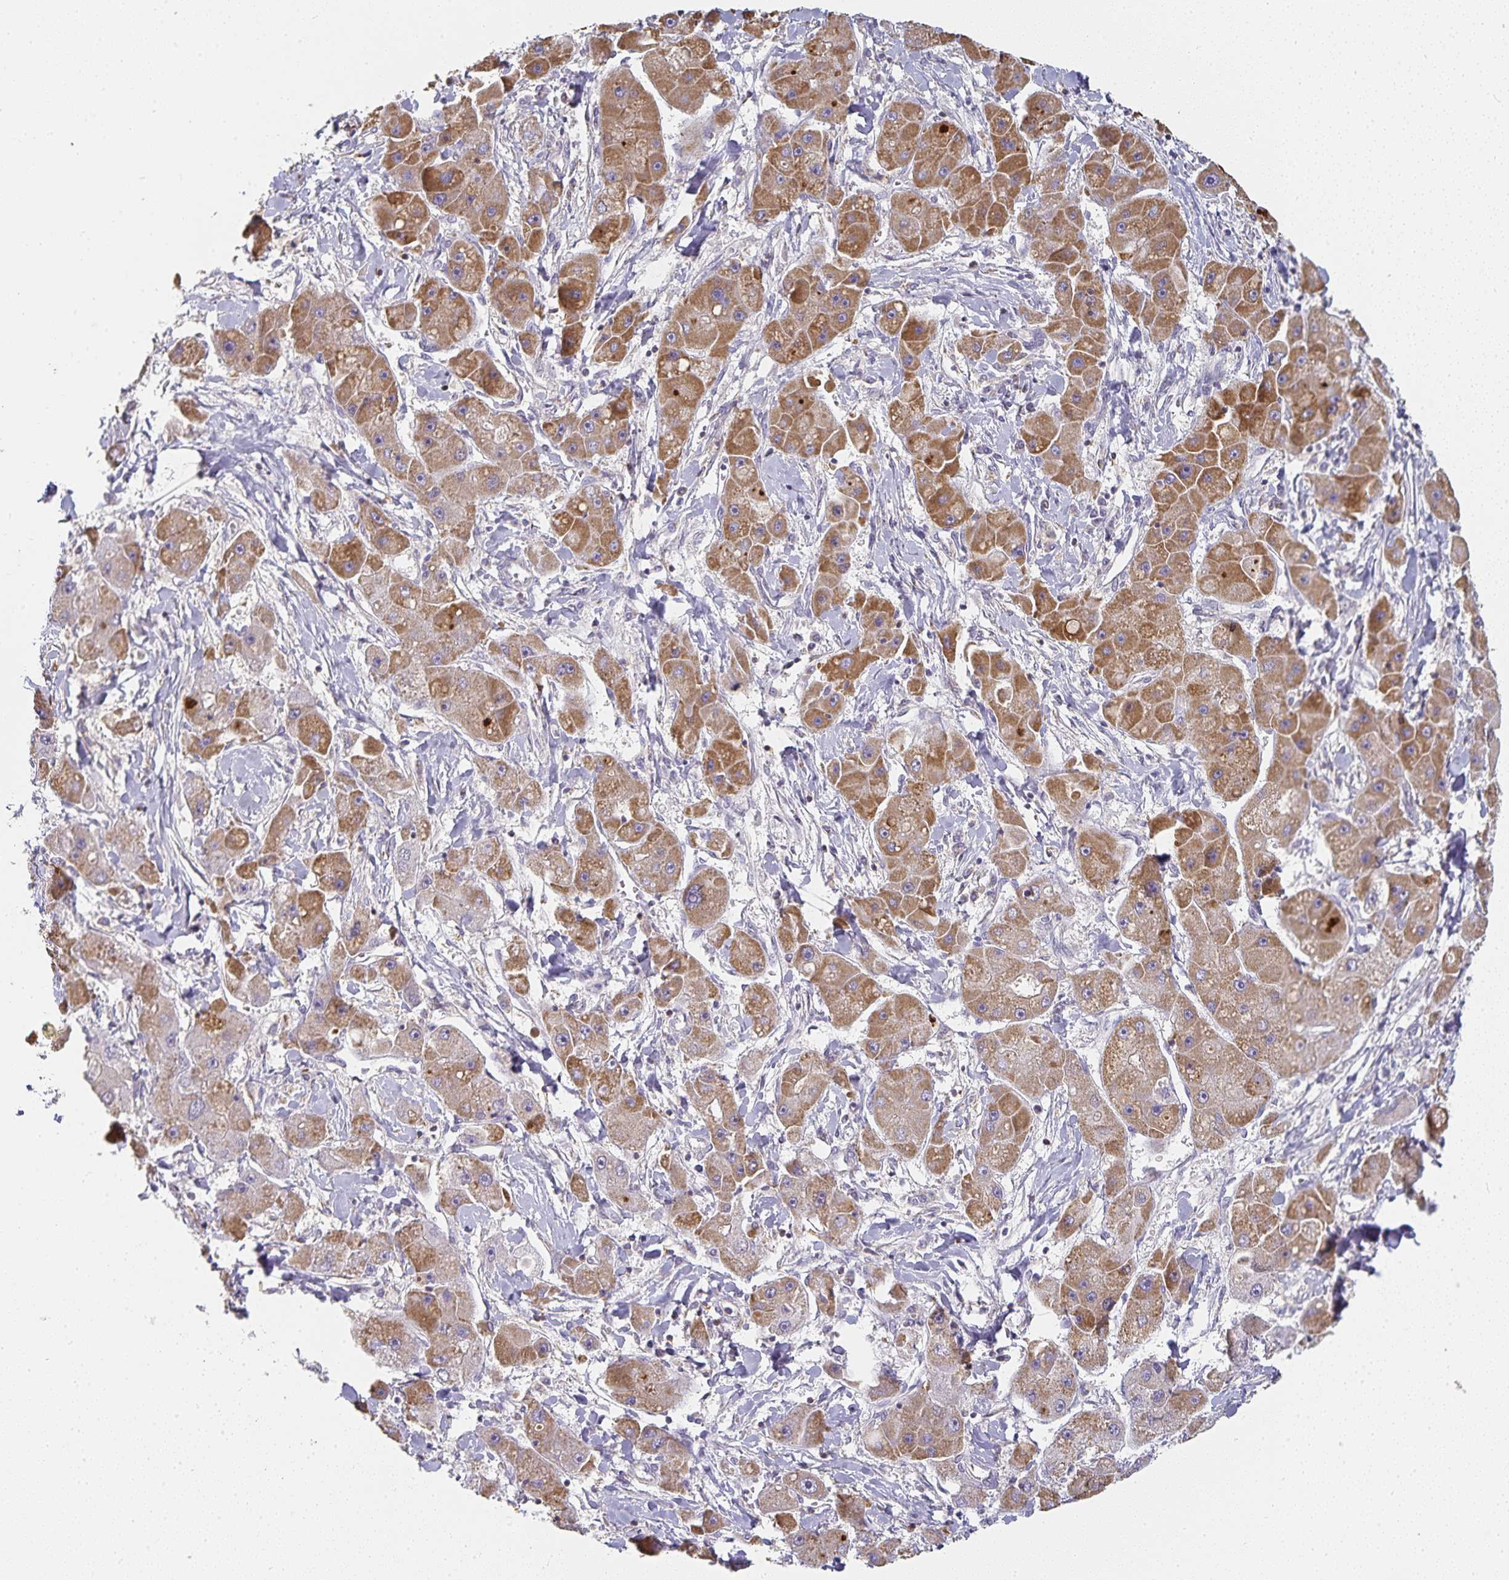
{"staining": {"intensity": "moderate", "quantity": "25%-75%", "location": "cytoplasmic/membranous"}, "tissue": "liver cancer", "cell_type": "Tumor cells", "image_type": "cancer", "snomed": [{"axis": "morphology", "description": "Carcinoma, Hepatocellular, NOS"}, {"axis": "topography", "description": "Liver"}], "caption": "An image of human hepatocellular carcinoma (liver) stained for a protein reveals moderate cytoplasmic/membranous brown staining in tumor cells.", "gene": "GATA3", "patient": {"sex": "male", "age": 24}}